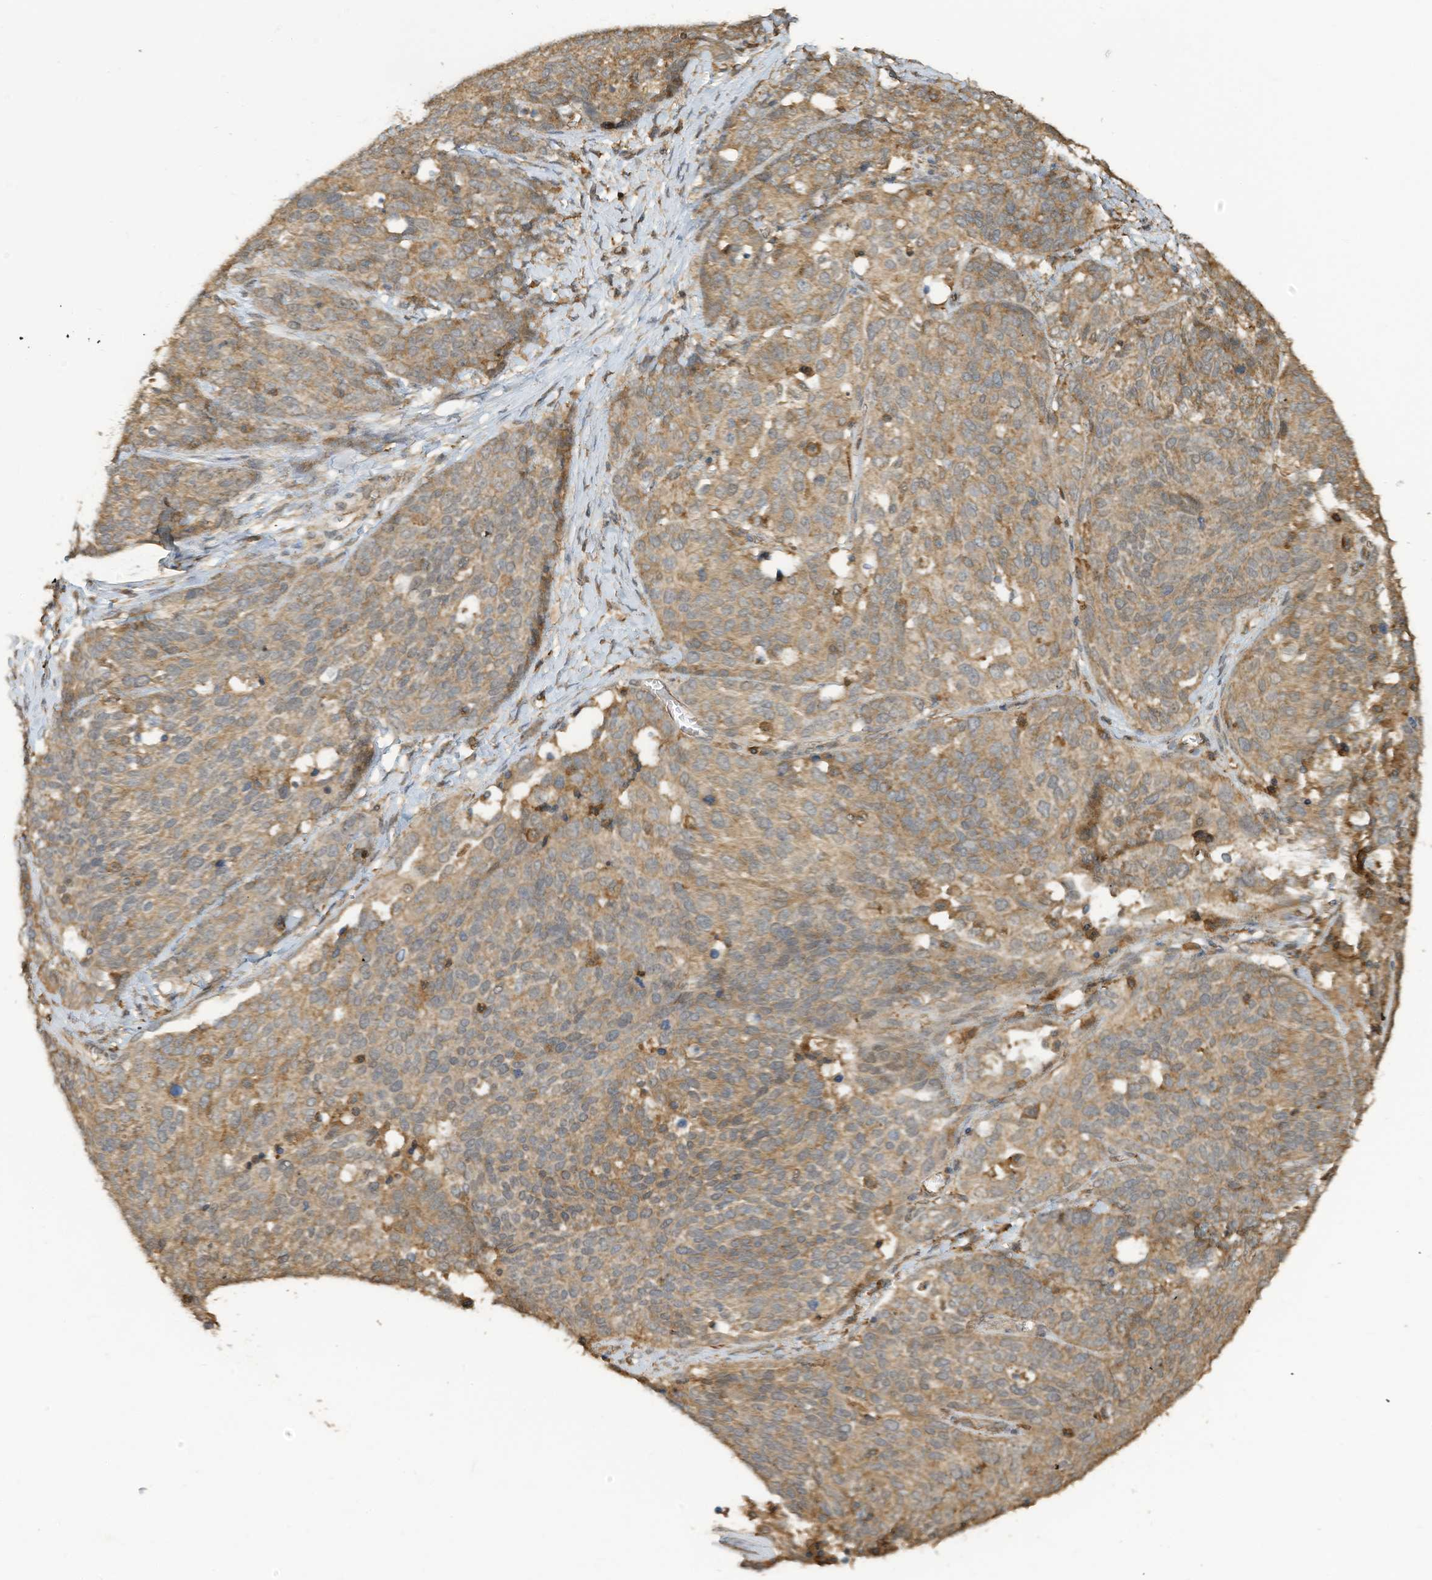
{"staining": {"intensity": "moderate", "quantity": ">75%", "location": "cytoplasmic/membranous"}, "tissue": "ovarian cancer", "cell_type": "Tumor cells", "image_type": "cancer", "snomed": [{"axis": "morphology", "description": "Cystadenocarcinoma, serous, NOS"}, {"axis": "topography", "description": "Ovary"}], "caption": "IHC (DAB (3,3'-diaminobenzidine)) staining of ovarian cancer reveals moderate cytoplasmic/membranous protein positivity in about >75% of tumor cells. (DAB (3,3'-diaminobenzidine) IHC, brown staining for protein, blue staining for nuclei).", "gene": "COX10", "patient": {"sex": "female", "age": 44}}